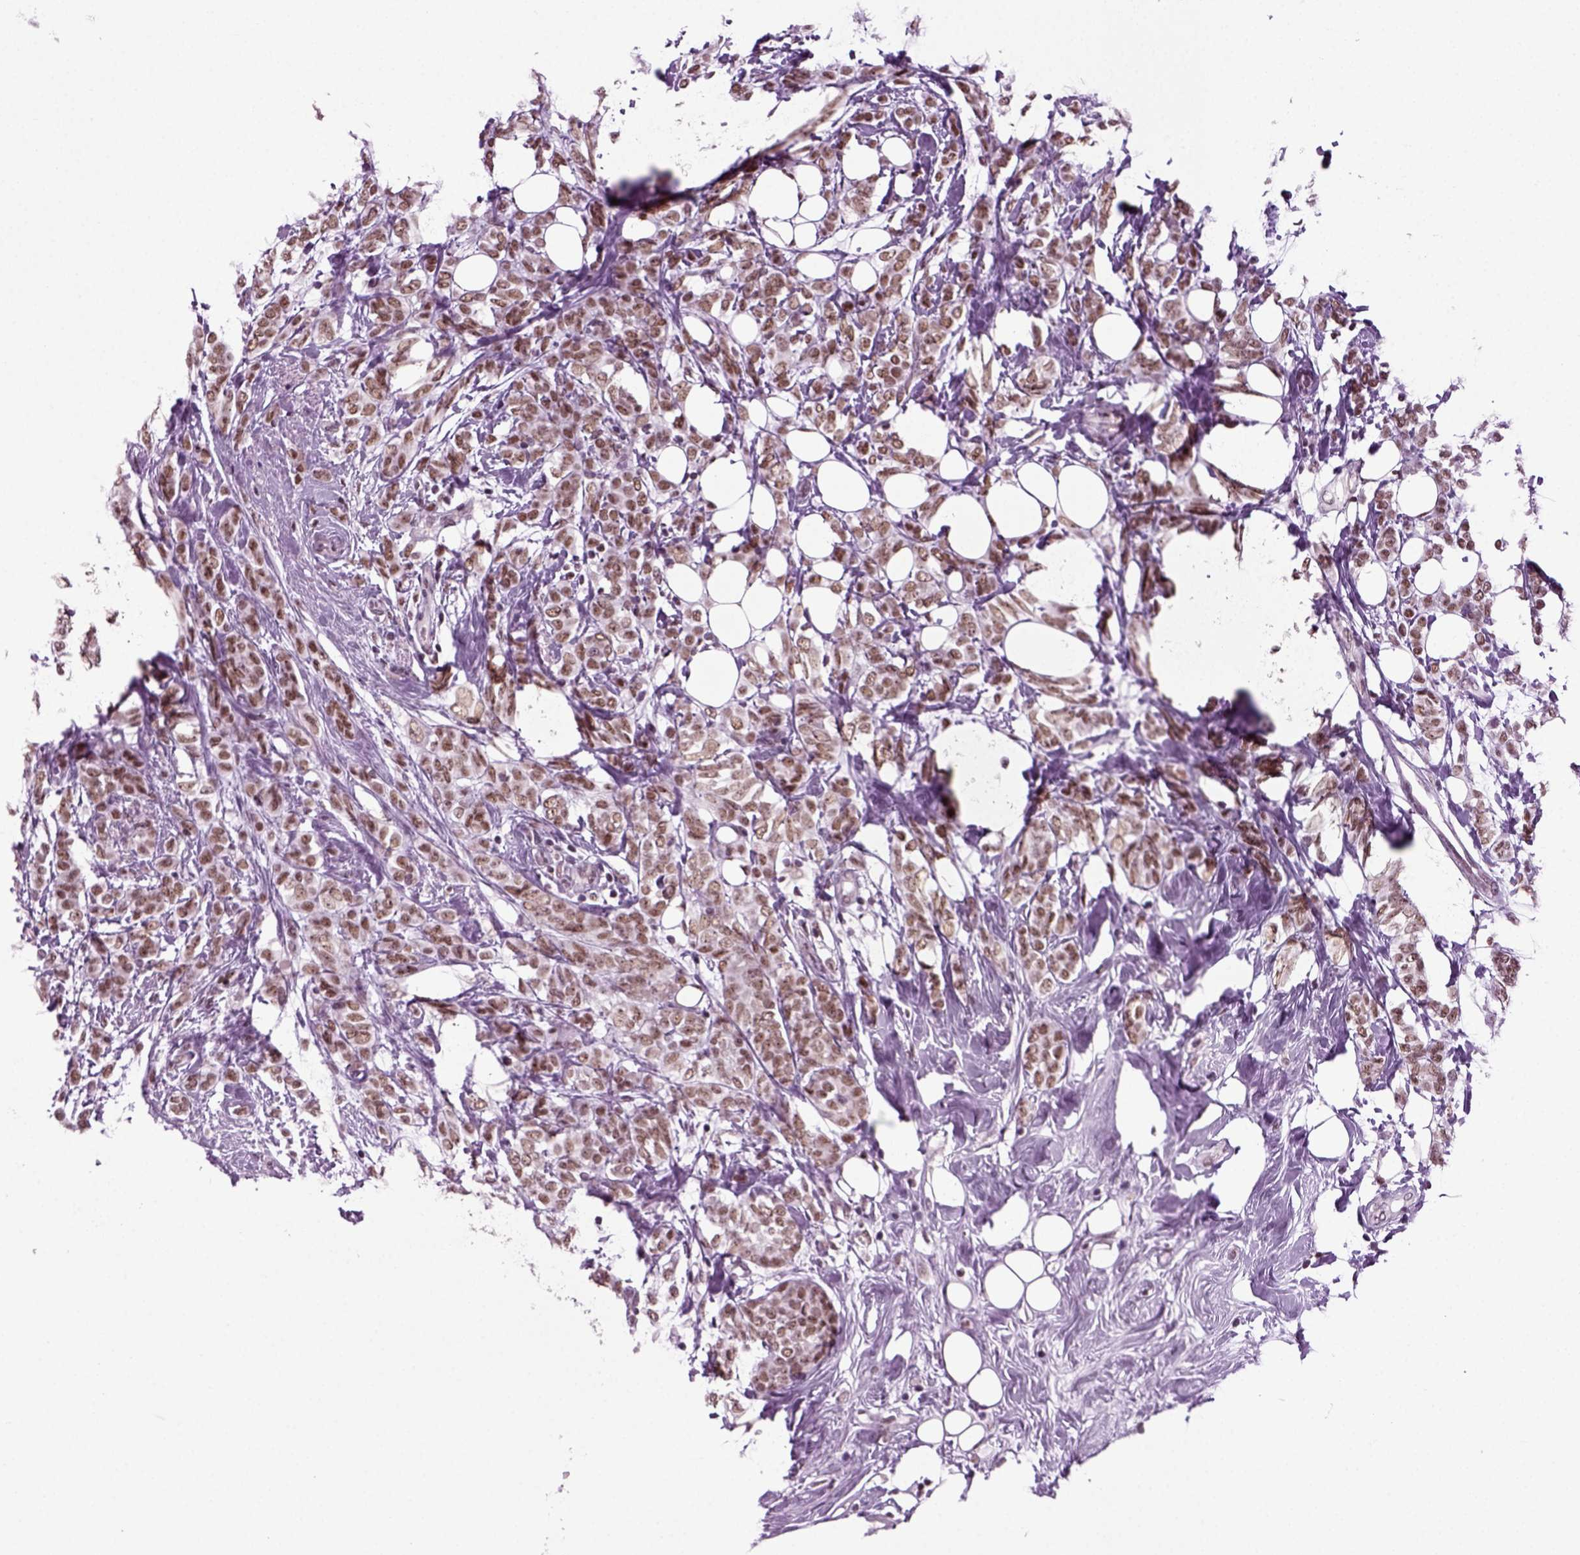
{"staining": {"intensity": "moderate", "quantity": ">75%", "location": "nuclear"}, "tissue": "breast cancer", "cell_type": "Tumor cells", "image_type": "cancer", "snomed": [{"axis": "morphology", "description": "Lobular carcinoma"}, {"axis": "topography", "description": "Breast"}], "caption": "Lobular carcinoma (breast) stained with a brown dye exhibits moderate nuclear positive expression in approximately >75% of tumor cells.", "gene": "RCOR3", "patient": {"sex": "female", "age": 49}}